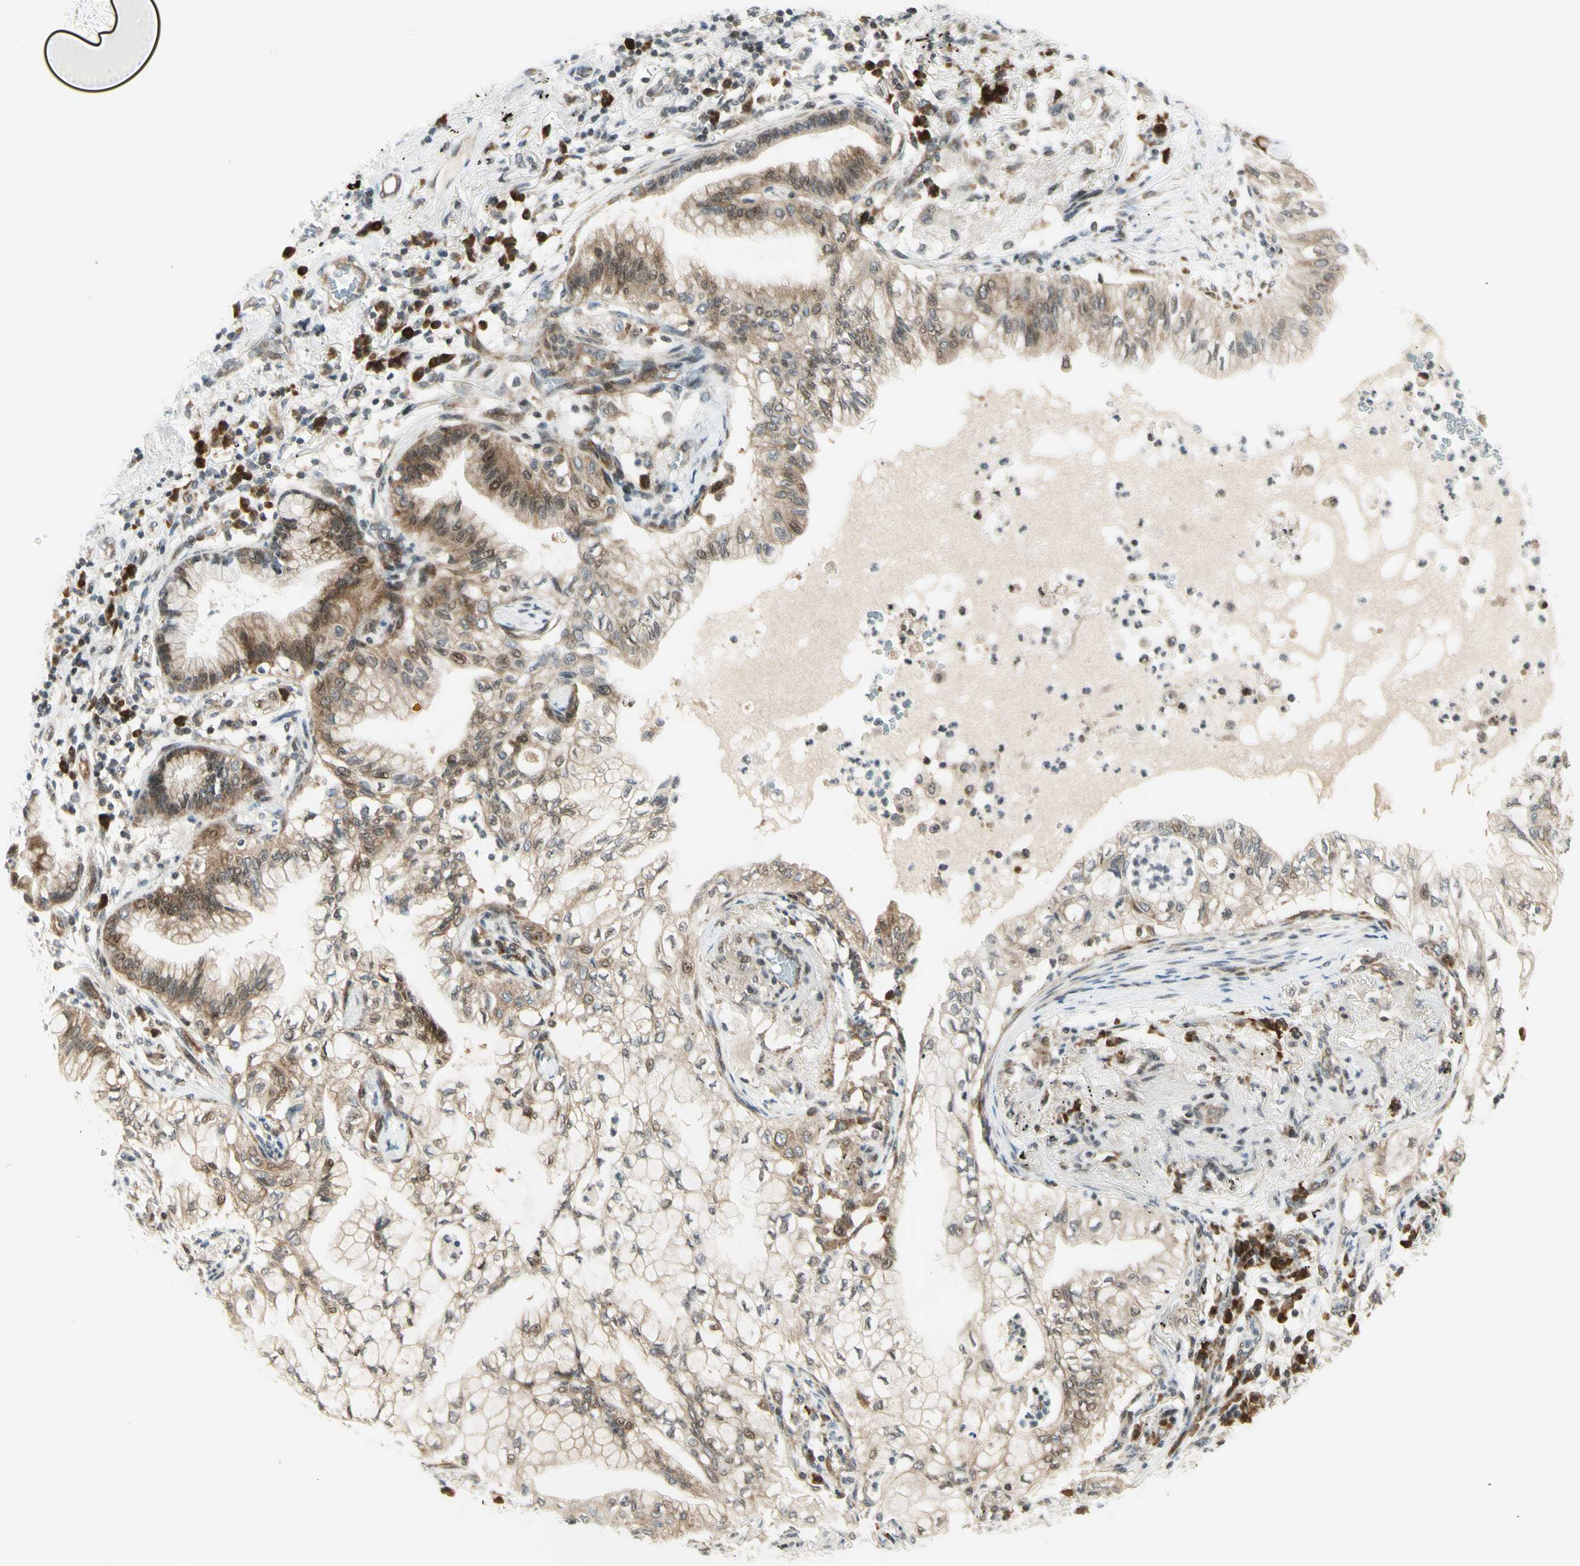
{"staining": {"intensity": "moderate", "quantity": "25%-75%", "location": "cytoplasmic/membranous,nuclear"}, "tissue": "lung cancer", "cell_type": "Tumor cells", "image_type": "cancer", "snomed": [{"axis": "morphology", "description": "Adenocarcinoma, NOS"}, {"axis": "topography", "description": "Lung"}], "caption": "A high-resolution photomicrograph shows immunohistochemistry staining of lung adenocarcinoma, which shows moderate cytoplasmic/membranous and nuclear expression in about 25%-75% of tumor cells.", "gene": "TPT1", "patient": {"sex": "female", "age": 70}}